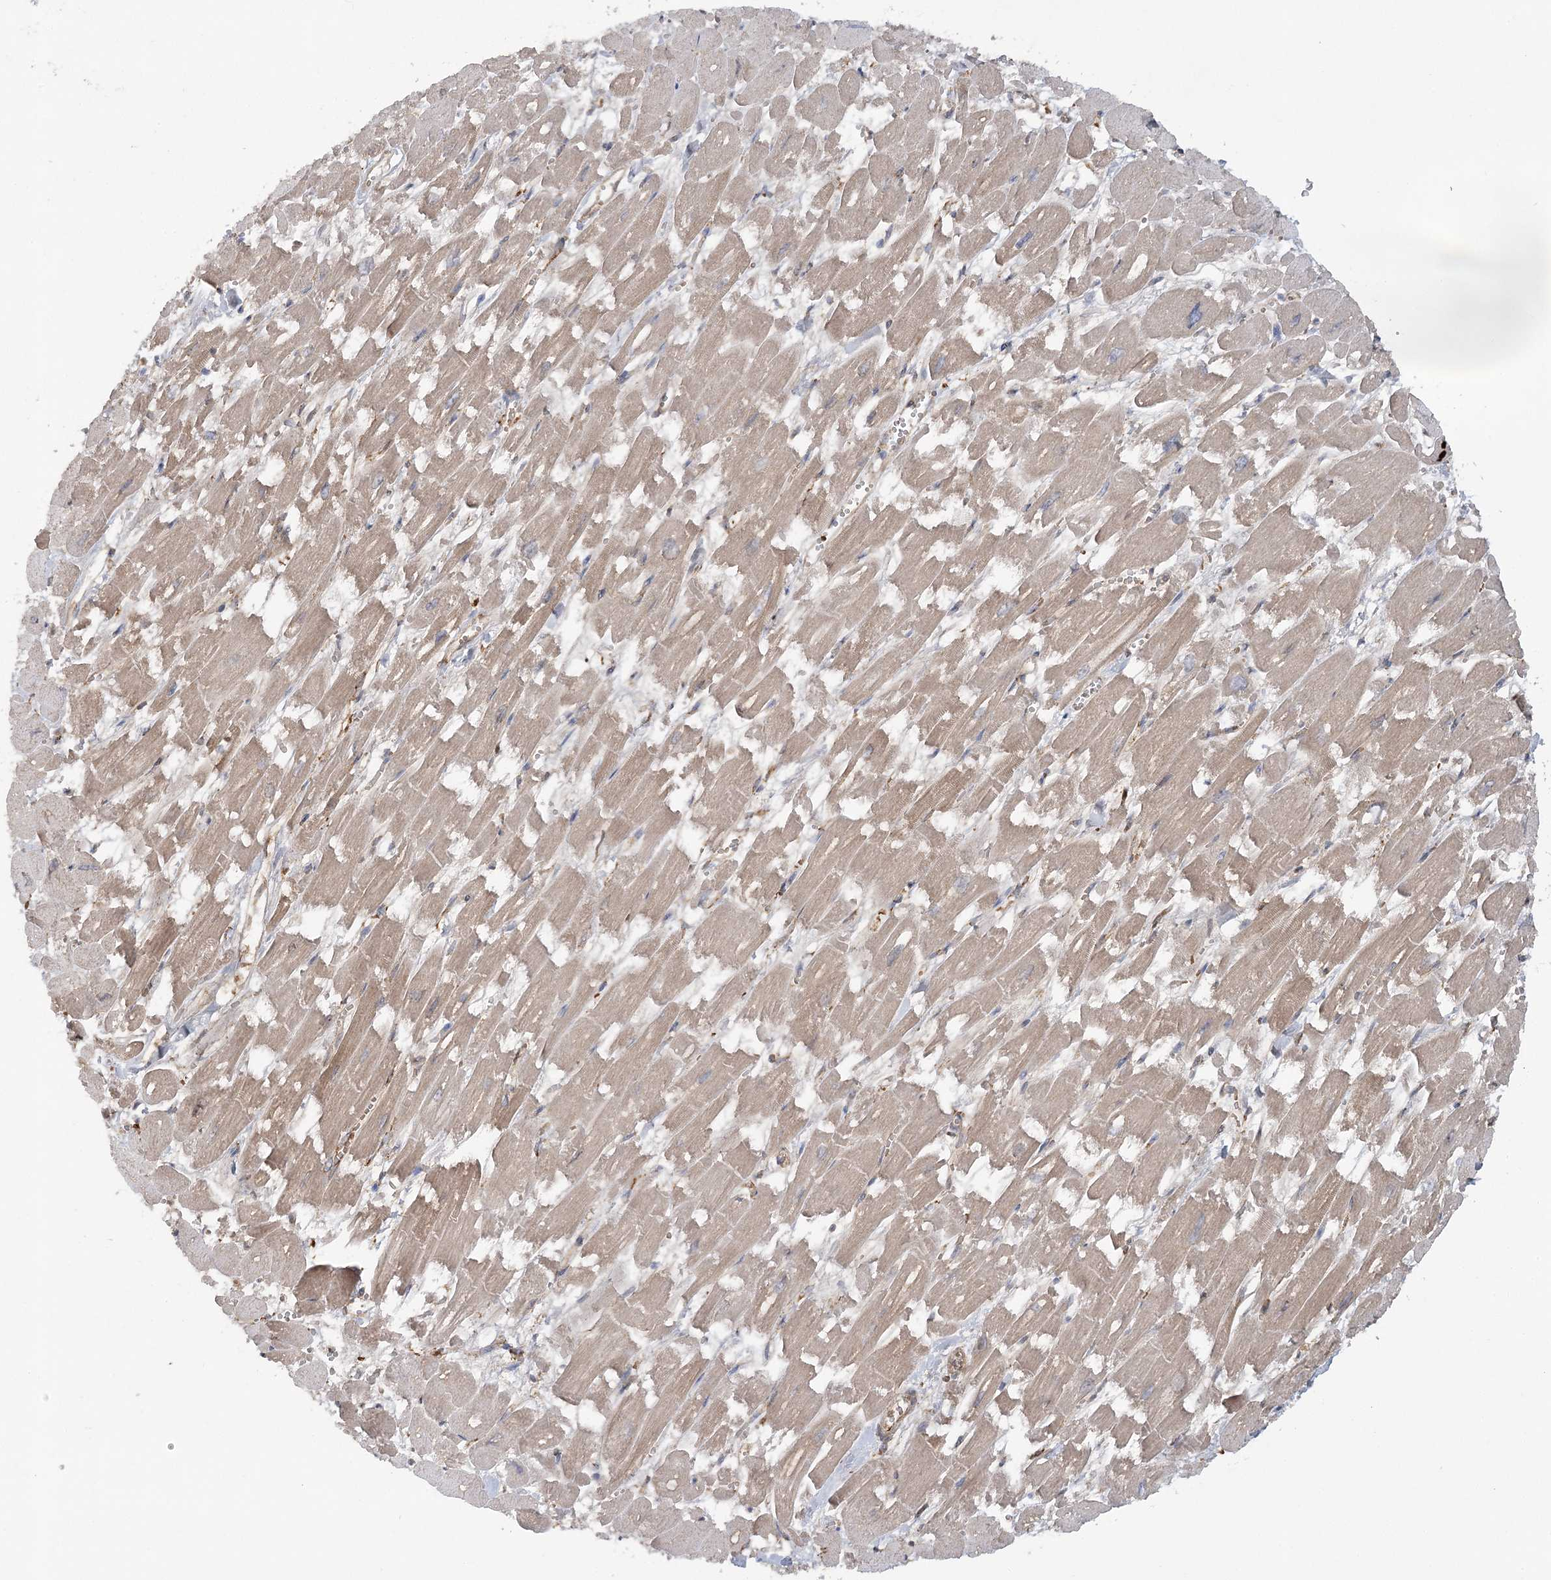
{"staining": {"intensity": "weak", "quantity": "25%-75%", "location": "cytoplasmic/membranous"}, "tissue": "heart muscle", "cell_type": "Cardiomyocytes", "image_type": "normal", "snomed": [{"axis": "morphology", "description": "Normal tissue, NOS"}, {"axis": "topography", "description": "Heart"}], "caption": "Immunohistochemistry (IHC) (DAB (3,3'-diaminobenzidine)) staining of normal human heart muscle displays weak cytoplasmic/membranous protein expression in about 25%-75% of cardiomyocytes. The staining is performed using DAB brown chromogen to label protein expression. The nuclei are counter-stained blue using hematoxylin.", "gene": "ACAP2", "patient": {"sex": "male", "age": 54}}